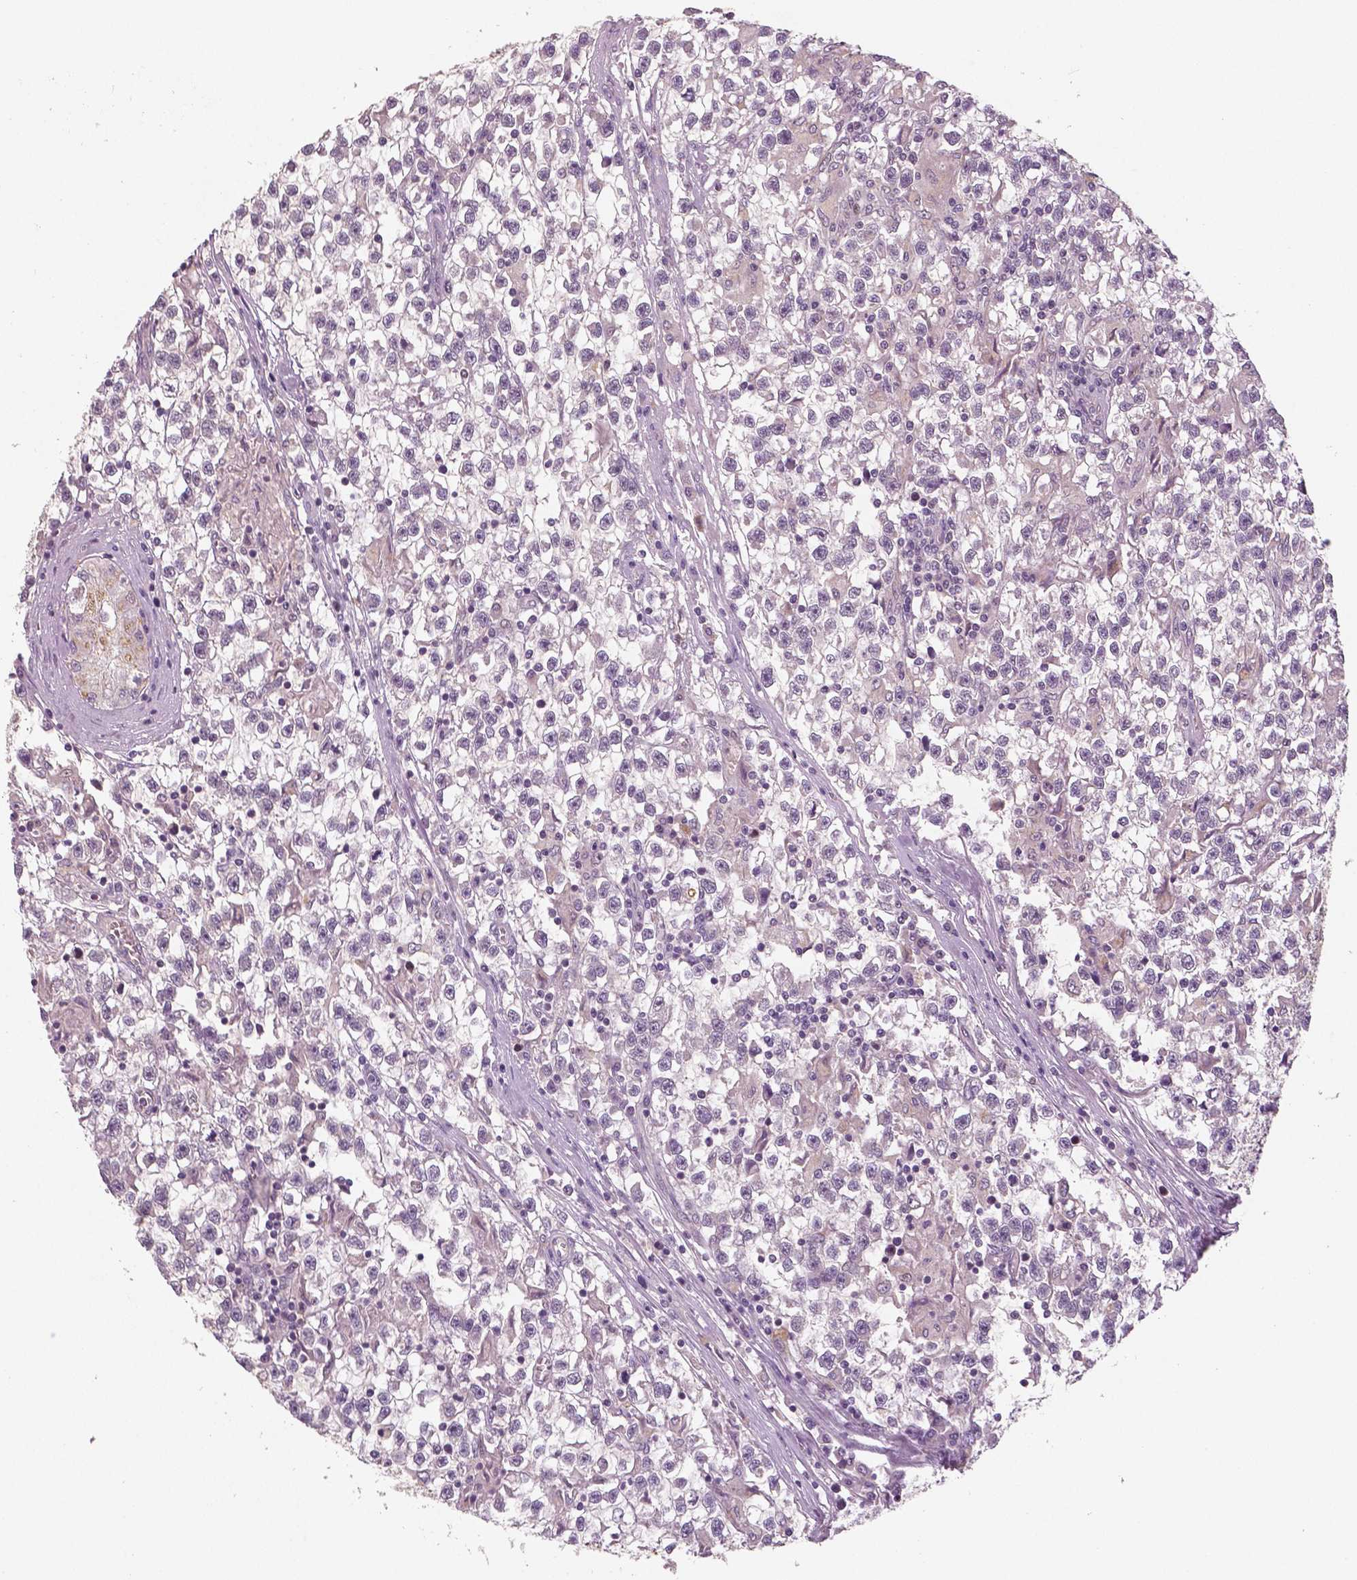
{"staining": {"intensity": "negative", "quantity": "none", "location": "none"}, "tissue": "testis cancer", "cell_type": "Tumor cells", "image_type": "cancer", "snomed": [{"axis": "morphology", "description": "Seminoma, NOS"}, {"axis": "topography", "description": "Testis"}], "caption": "Immunohistochemistry histopathology image of neoplastic tissue: testis cancer stained with DAB exhibits no significant protein staining in tumor cells.", "gene": "MKI67", "patient": {"sex": "male", "age": 31}}